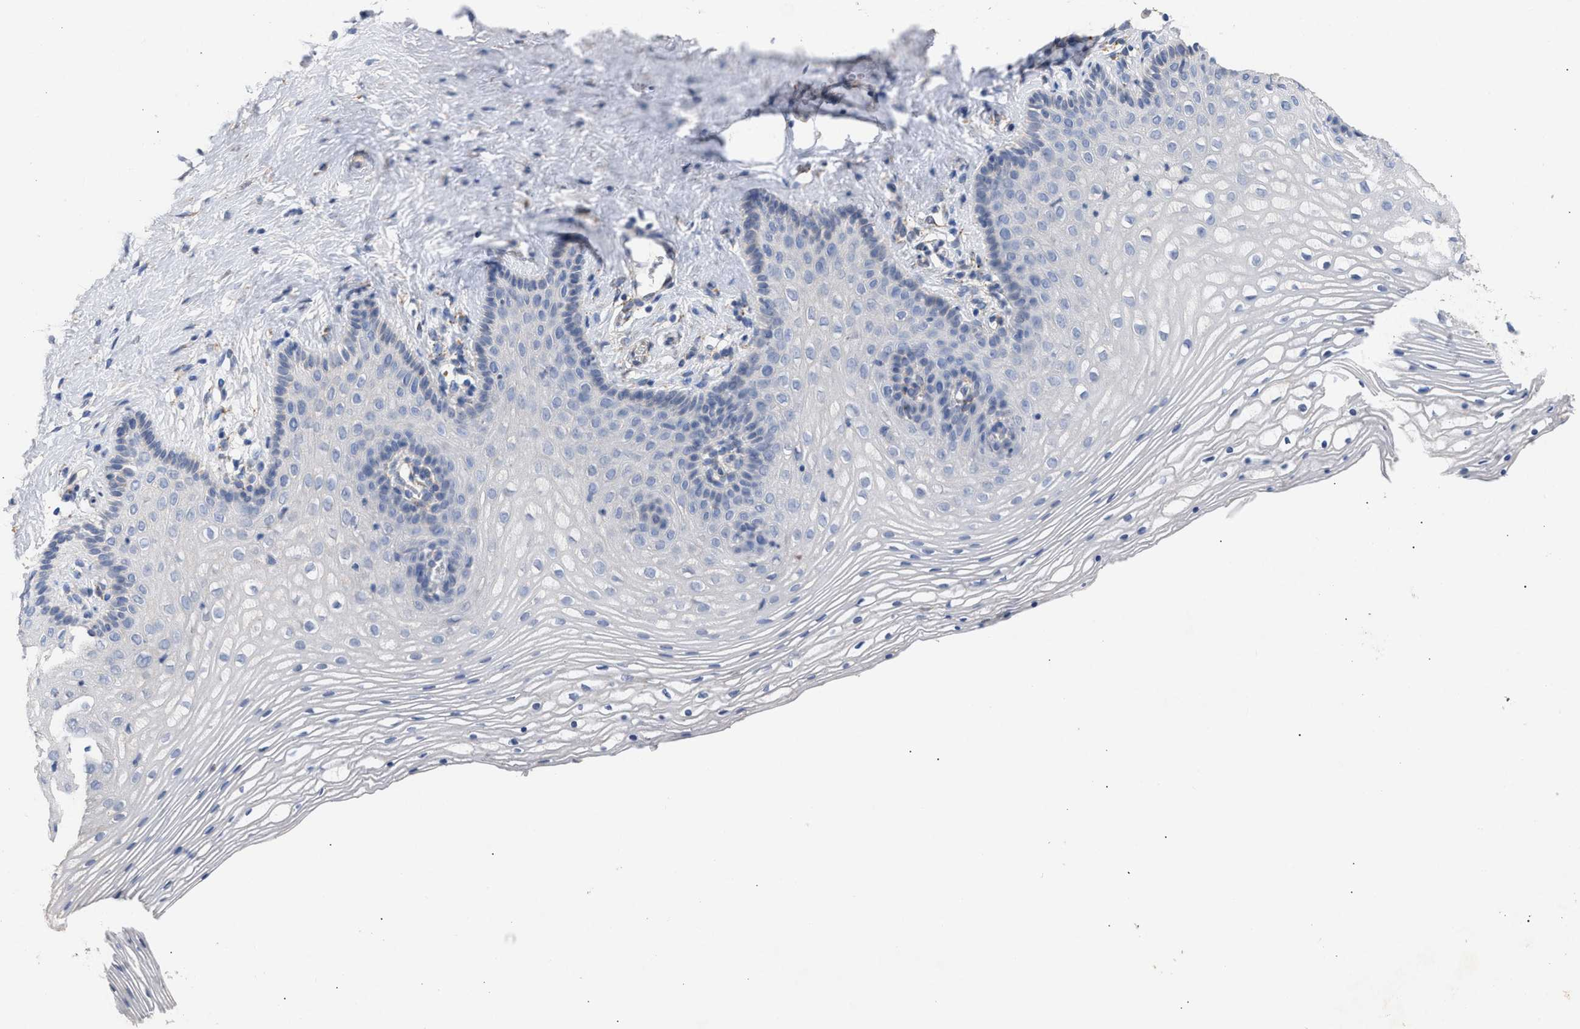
{"staining": {"intensity": "negative", "quantity": "none", "location": "none"}, "tissue": "vagina", "cell_type": "Squamous epithelial cells", "image_type": "normal", "snomed": [{"axis": "morphology", "description": "Normal tissue, NOS"}, {"axis": "topography", "description": "Vagina"}], "caption": "Protein analysis of normal vagina shows no significant positivity in squamous epithelial cells.", "gene": "SELENOM", "patient": {"sex": "female", "age": 32}}